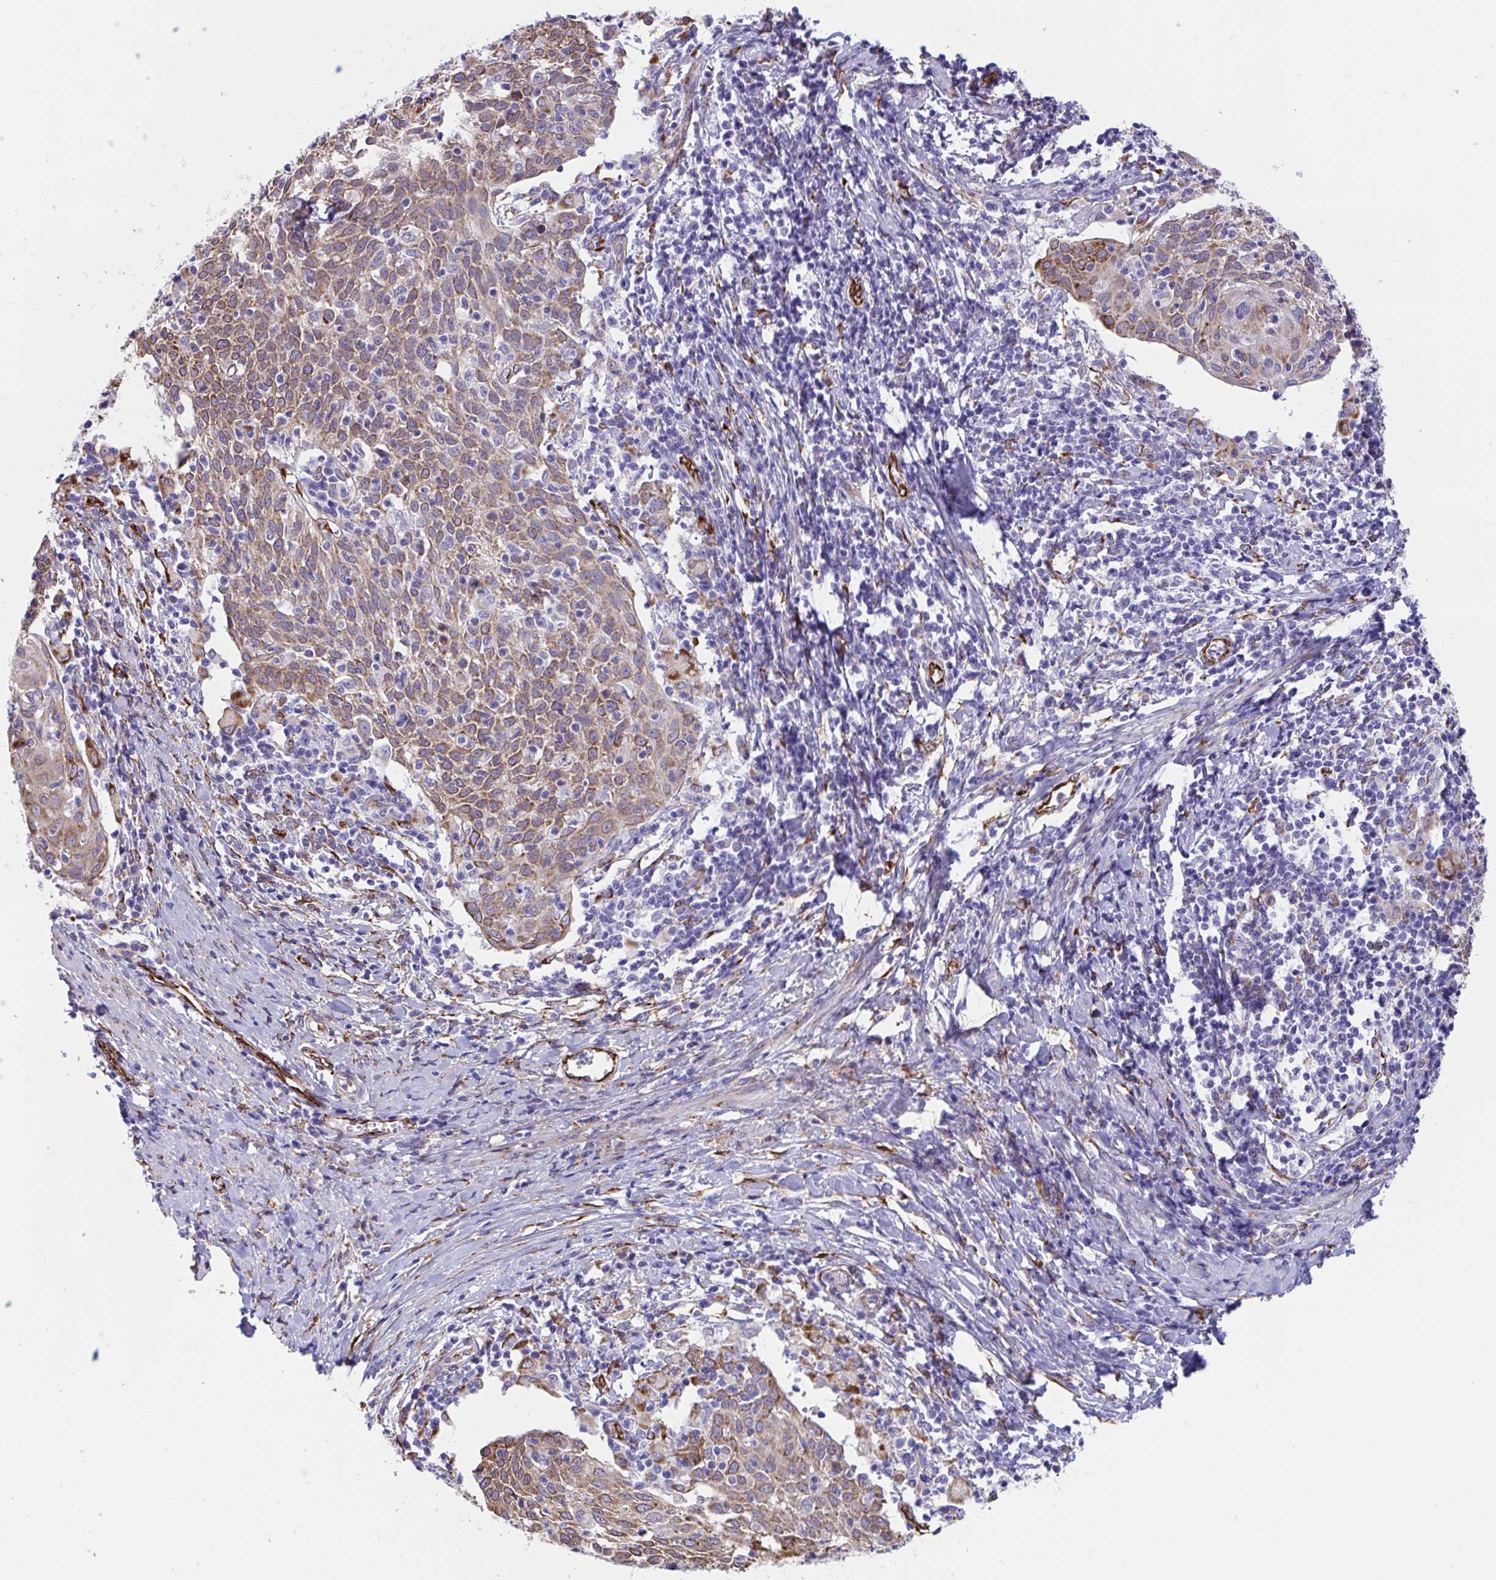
{"staining": {"intensity": "moderate", "quantity": ">75%", "location": "cytoplasmic/membranous"}, "tissue": "cervical cancer", "cell_type": "Tumor cells", "image_type": "cancer", "snomed": [{"axis": "morphology", "description": "Squamous cell carcinoma, NOS"}, {"axis": "topography", "description": "Cervix"}], "caption": "Brown immunohistochemical staining in human squamous cell carcinoma (cervical) shows moderate cytoplasmic/membranous staining in approximately >75% of tumor cells.", "gene": "ASPH", "patient": {"sex": "female", "age": 52}}